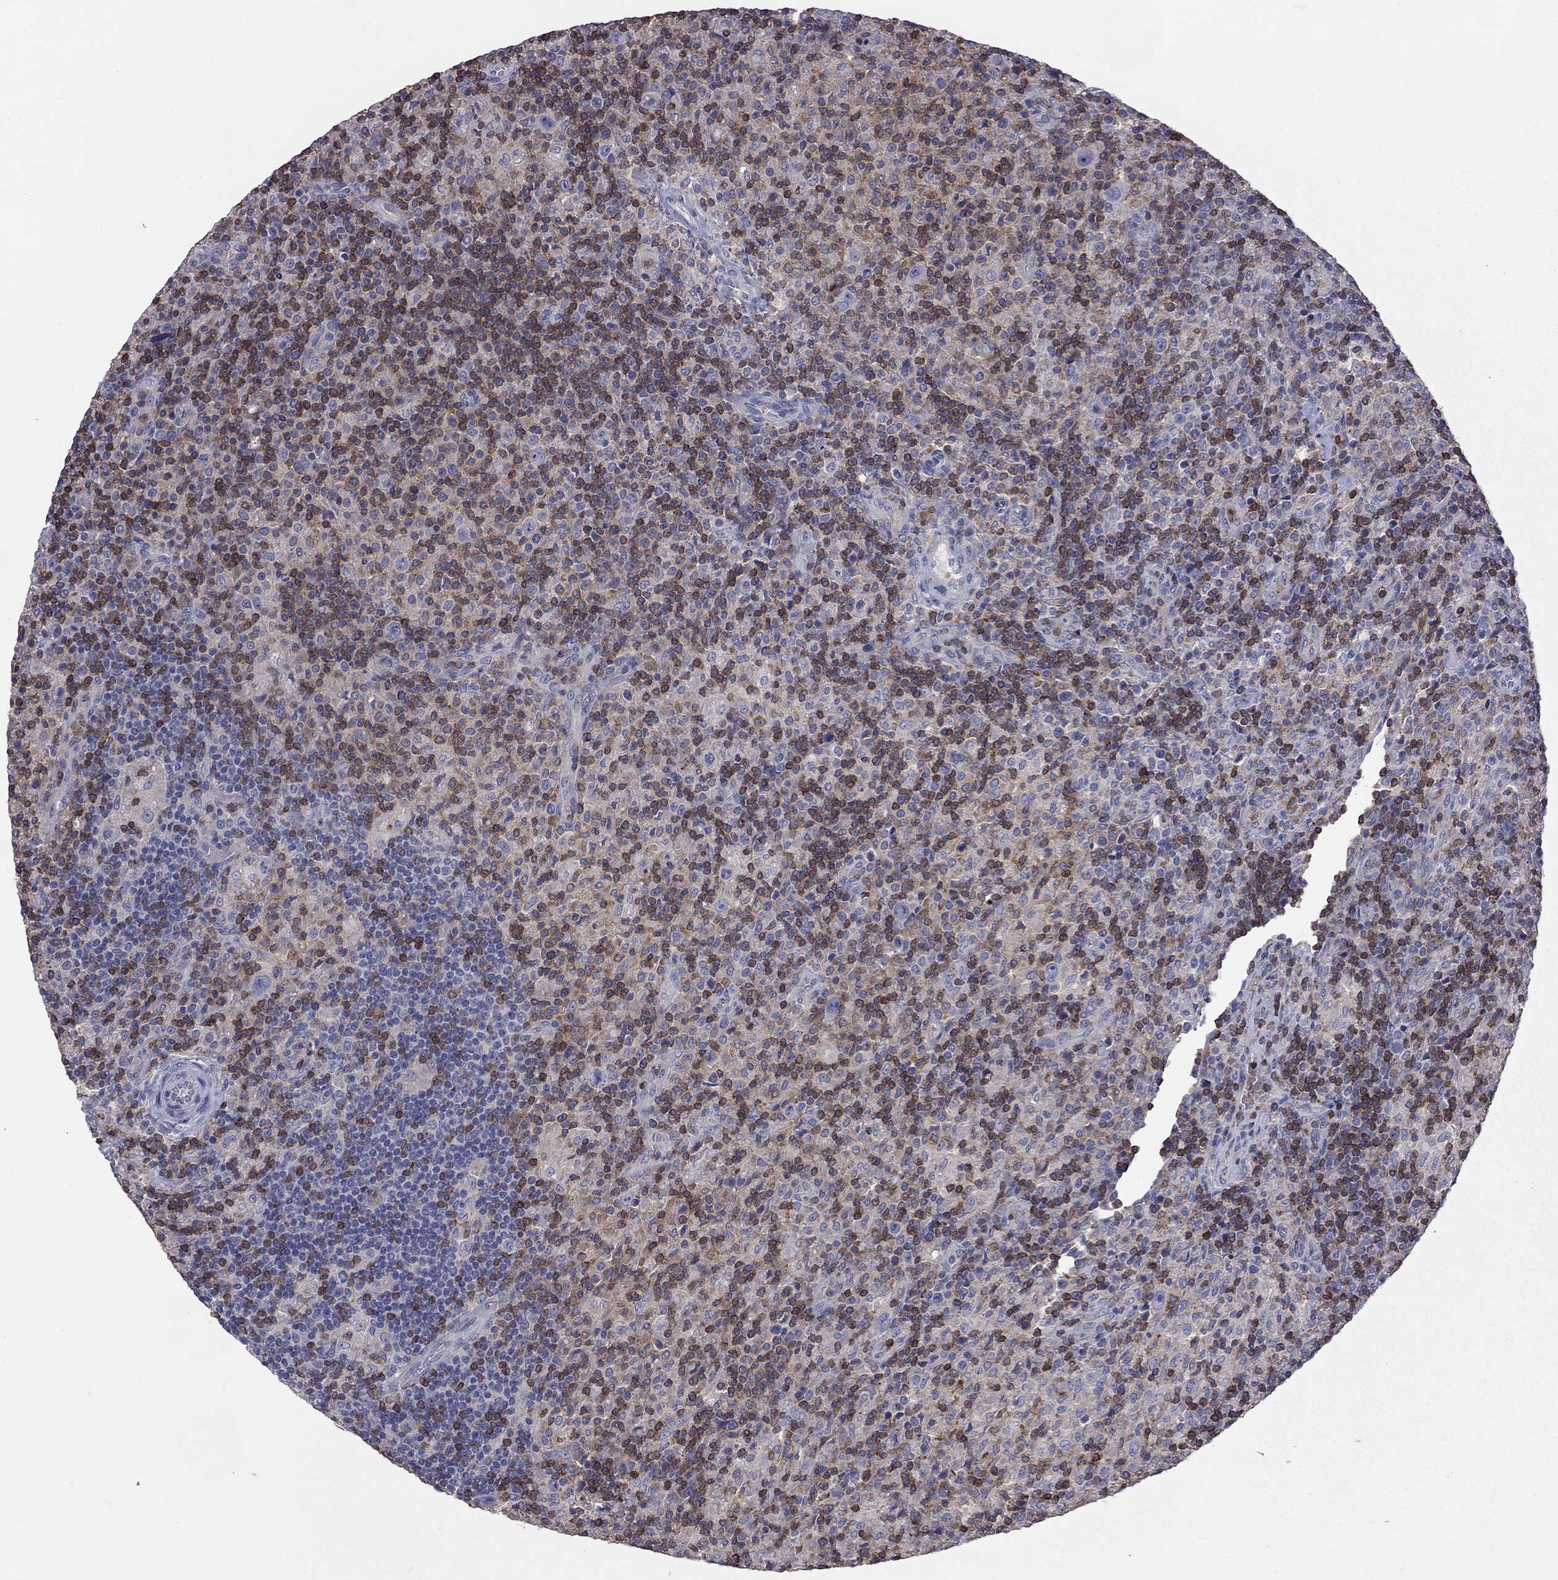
{"staining": {"intensity": "moderate", "quantity": "<25%", "location": "cytoplasmic/membranous"}, "tissue": "lymphoma", "cell_type": "Tumor cells", "image_type": "cancer", "snomed": [{"axis": "morphology", "description": "Hodgkin's disease, NOS"}, {"axis": "topography", "description": "Lymph node"}], "caption": "Protein analysis of lymphoma tissue exhibits moderate cytoplasmic/membranous positivity in about <25% of tumor cells. The staining was performed using DAB to visualize the protein expression in brown, while the nuclei were stained in blue with hematoxylin (Magnification: 20x).", "gene": "IPCEF1", "patient": {"sex": "male", "age": 70}}